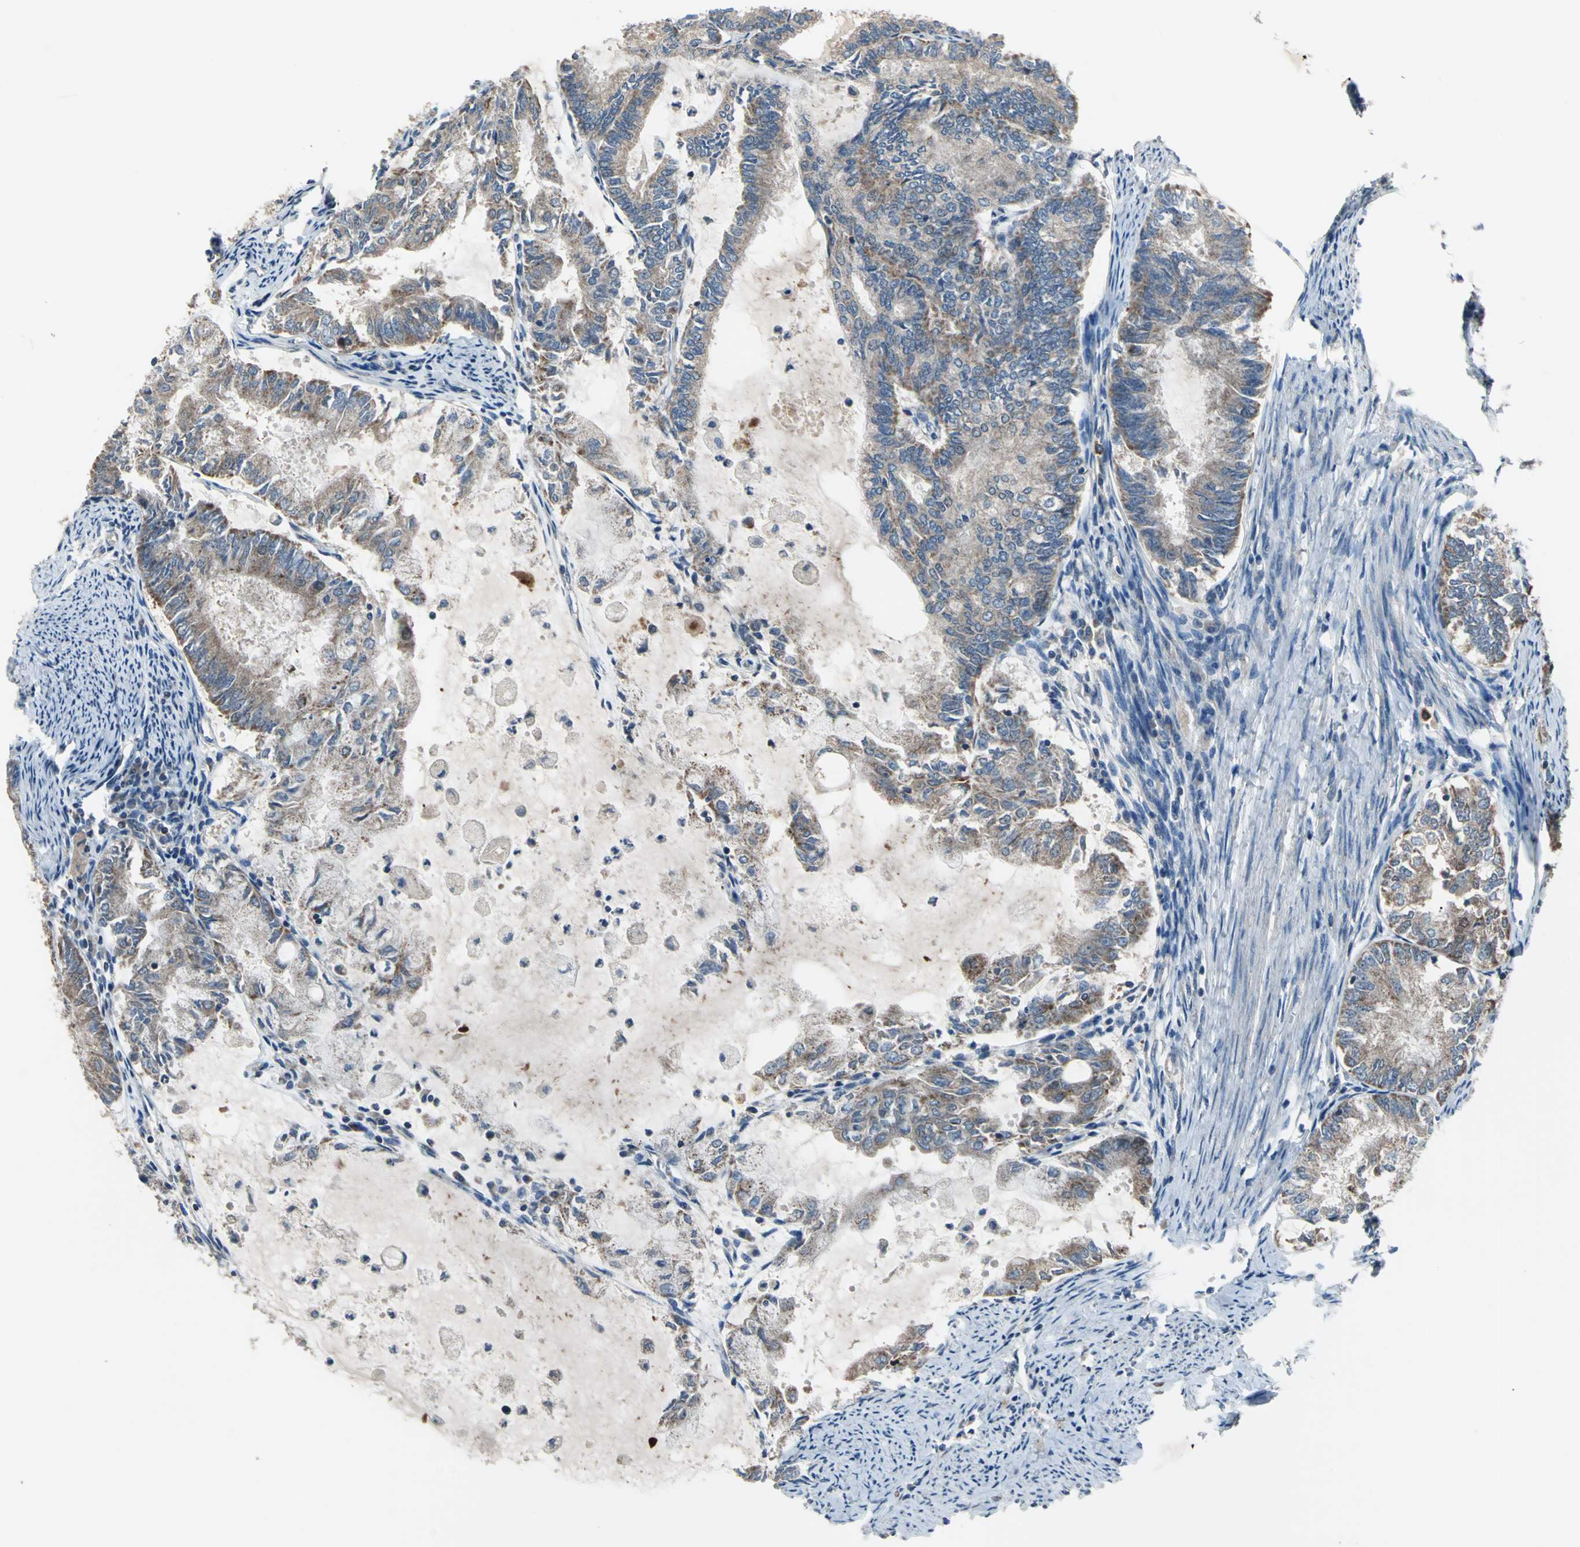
{"staining": {"intensity": "moderate", "quantity": ">75%", "location": "cytoplasmic/membranous"}, "tissue": "endometrial cancer", "cell_type": "Tumor cells", "image_type": "cancer", "snomed": [{"axis": "morphology", "description": "Adenocarcinoma, NOS"}, {"axis": "topography", "description": "Endometrium"}], "caption": "Protein staining reveals moderate cytoplasmic/membranous expression in about >75% of tumor cells in endometrial adenocarcinoma.", "gene": "TRAK1", "patient": {"sex": "female", "age": 86}}